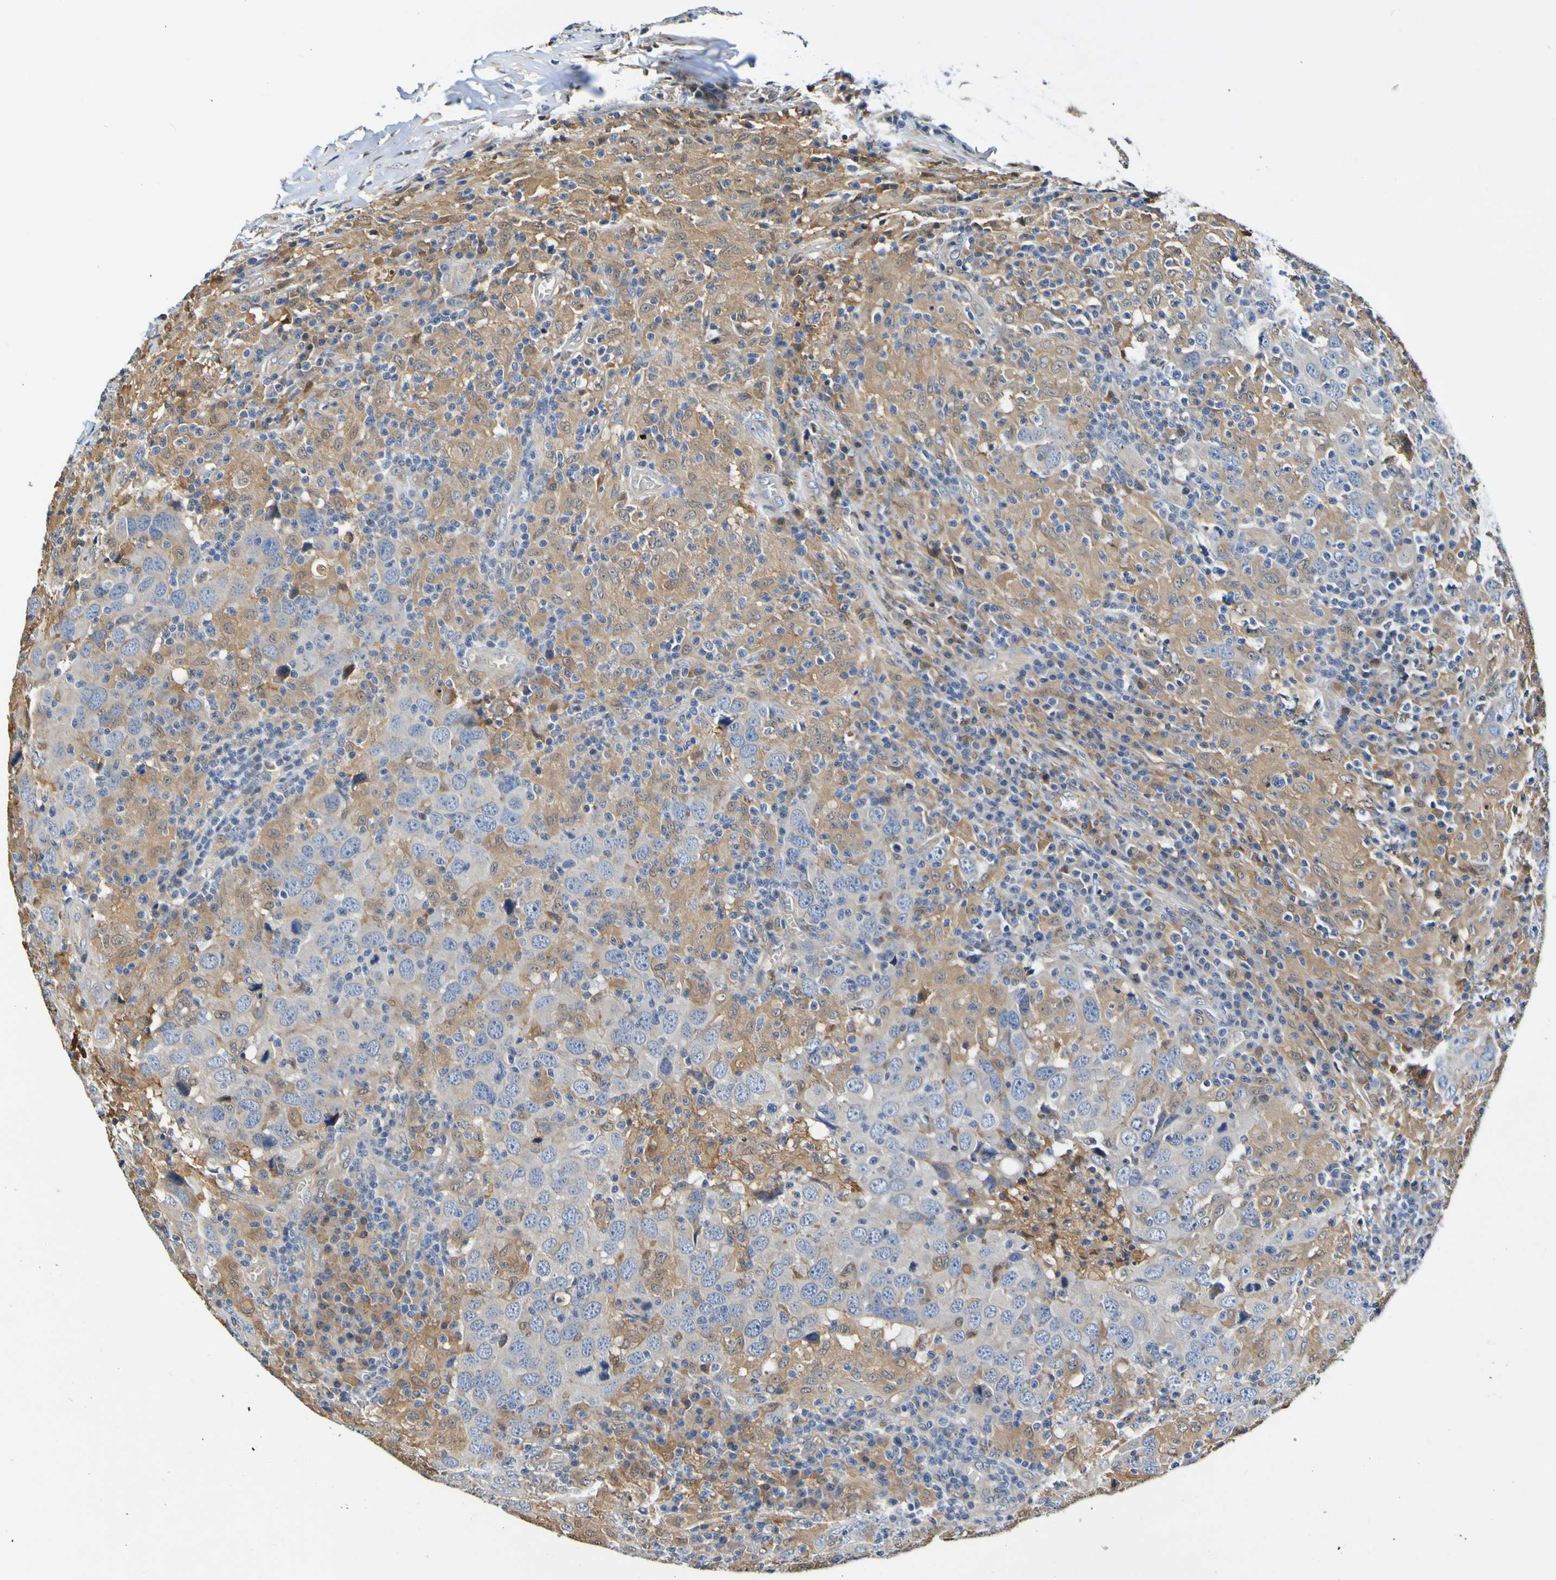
{"staining": {"intensity": "weak", "quantity": ">75%", "location": "cytoplasmic/membranous"}, "tissue": "head and neck cancer", "cell_type": "Tumor cells", "image_type": "cancer", "snomed": [{"axis": "morphology", "description": "Adenocarcinoma, NOS"}, {"axis": "topography", "description": "Salivary gland"}, {"axis": "topography", "description": "Head-Neck"}], "caption": "Brown immunohistochemical staining in head and neck cancer shows weak cytoplasmic/membranous expression in about >75% of tumor cells.", "gene": "METAP2", "patient": {"sex": "female", "age": 65}}